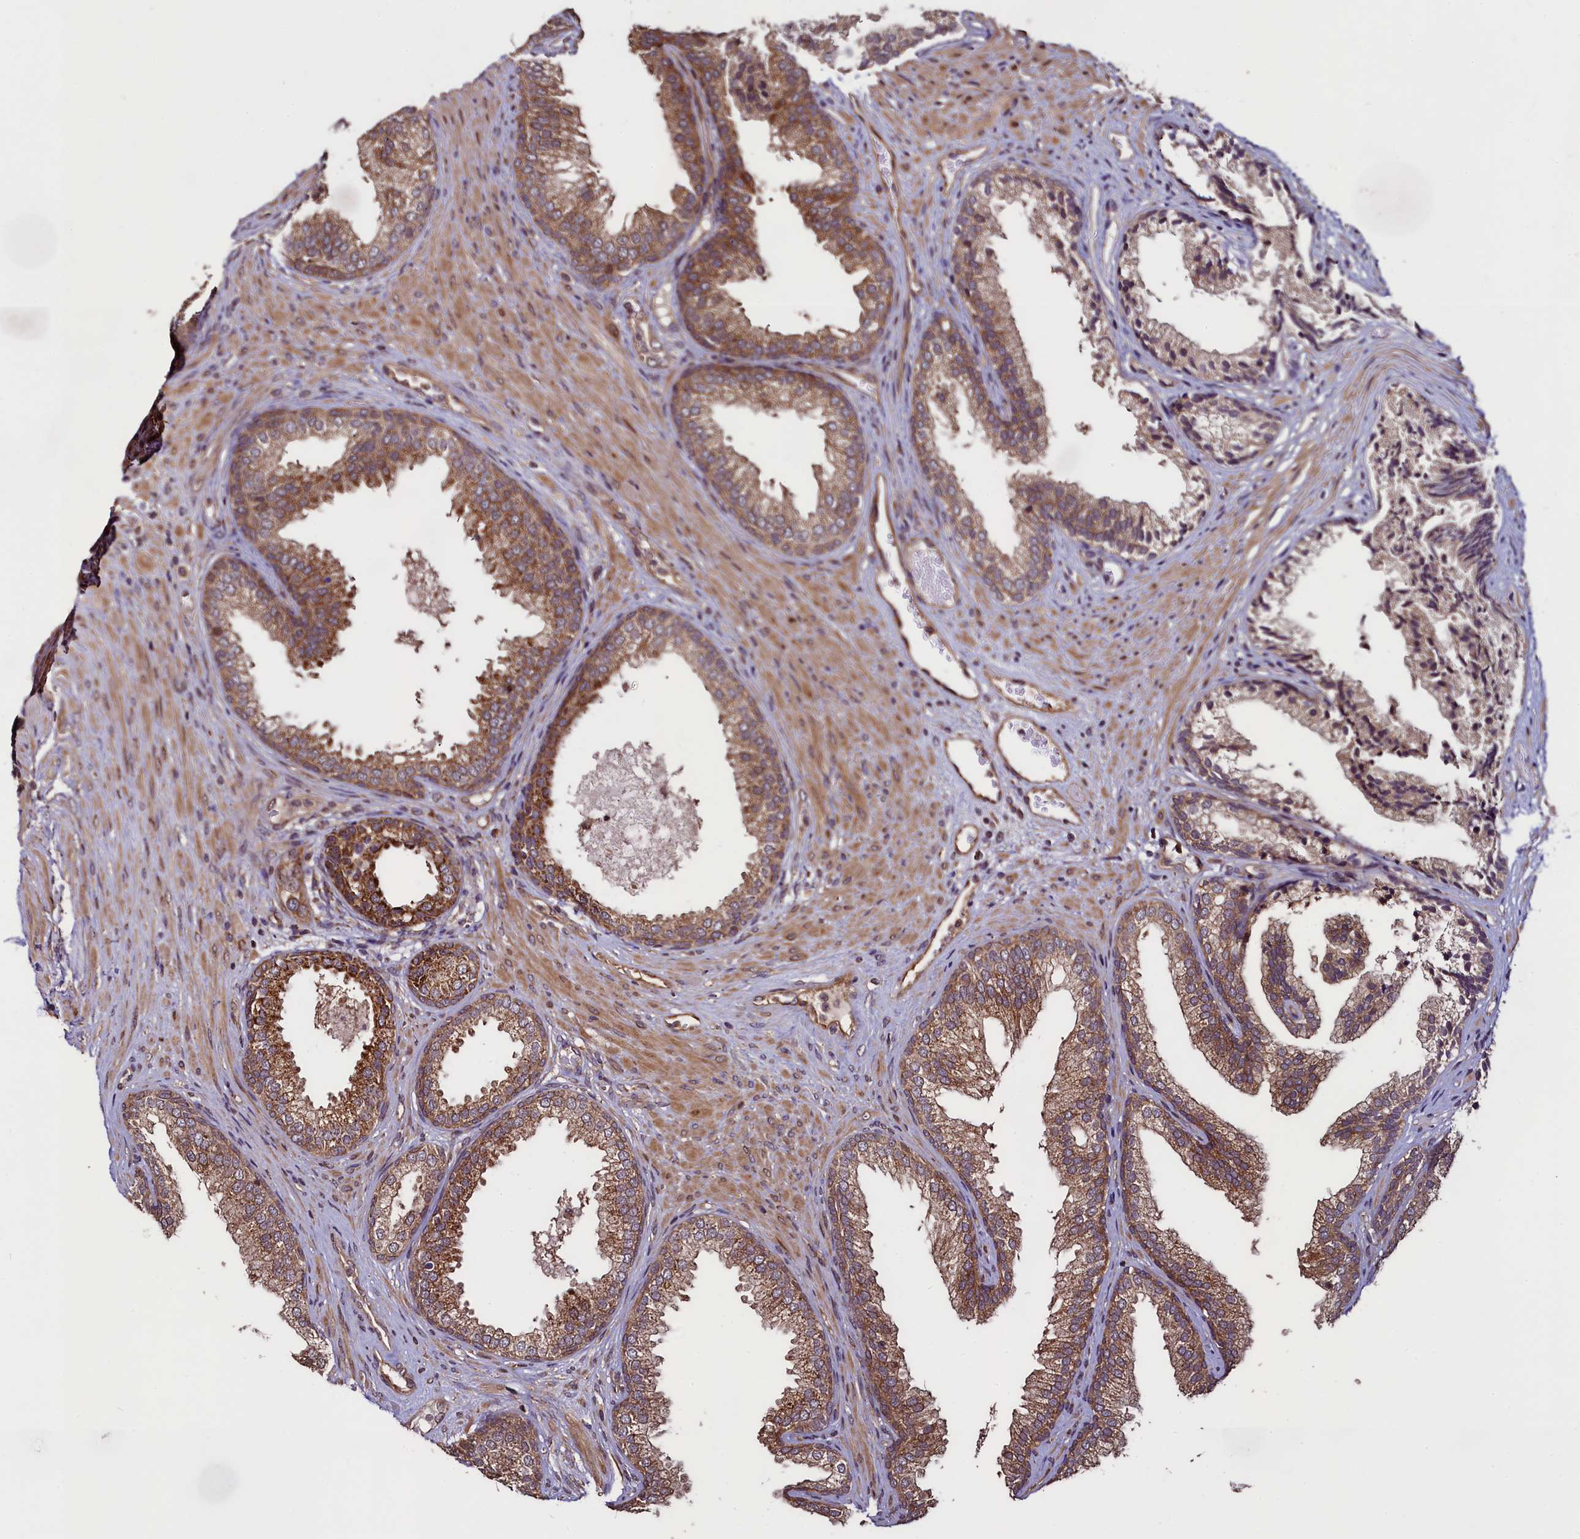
{"staining": {"intensity": "moderate", "quantity": ">75%", "location": "cytoplasmic/membranous"}, "tissue": "prostate", "cell_type": "Glandular cells", "image_type": "normal", "snomed": [{"axis": "morphology", "description": "Normal tissue, NOS"}, {"axis": "topography", "description": "Prostate"}], "caption": "Immunohistochemical staining of normal prostate demonstrates >75% levels of moderate cytoplasmic/membranous protein staining in about >75% of glandular cells. The staining was performed using DAB, with brown indicating positive protein expression. Nuclei are stained blue with hematoxylin.", "gene": "RBFA", "patient": {"sex": "male", "age": 76}}